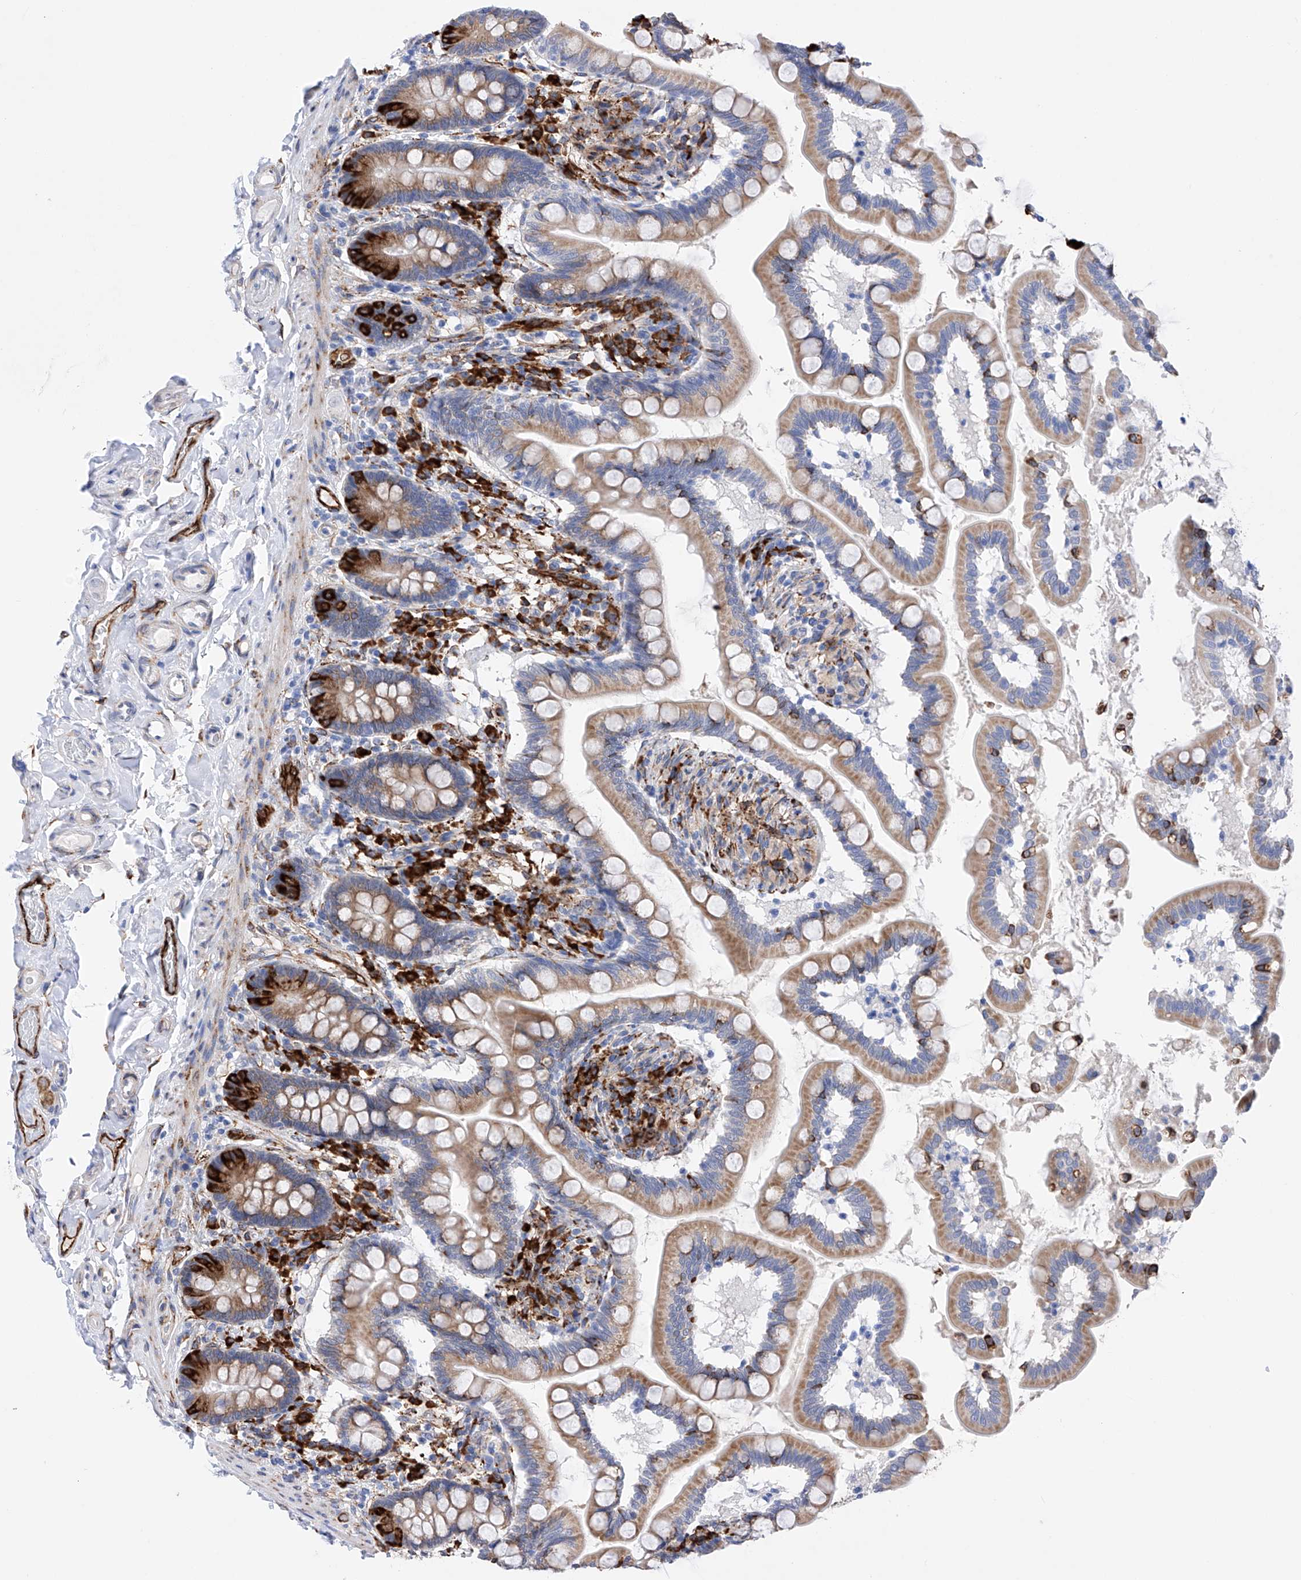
{"staining": {"intensity": "strong", "quantity": "25%-75%", "location": "cytoplasmic/membranous"}, "tissue": "small intestine", "cell_type": "Glandular cells", "image_type": "normal", "snomed": [{"axis": "morphology", "description": "Normal tissue, NOS"}, {"axis": "topography", "description": "Small intestine"}], "caption": "Small intestine stained with DAB immunohistochemistry (IHC) exhibits high levels of strong cytoplasmic/membranous staining in approximately 25%-75% of glandular cells.", "gene": "PDIA5", "patient": {"sex": "female", "age": 64}}